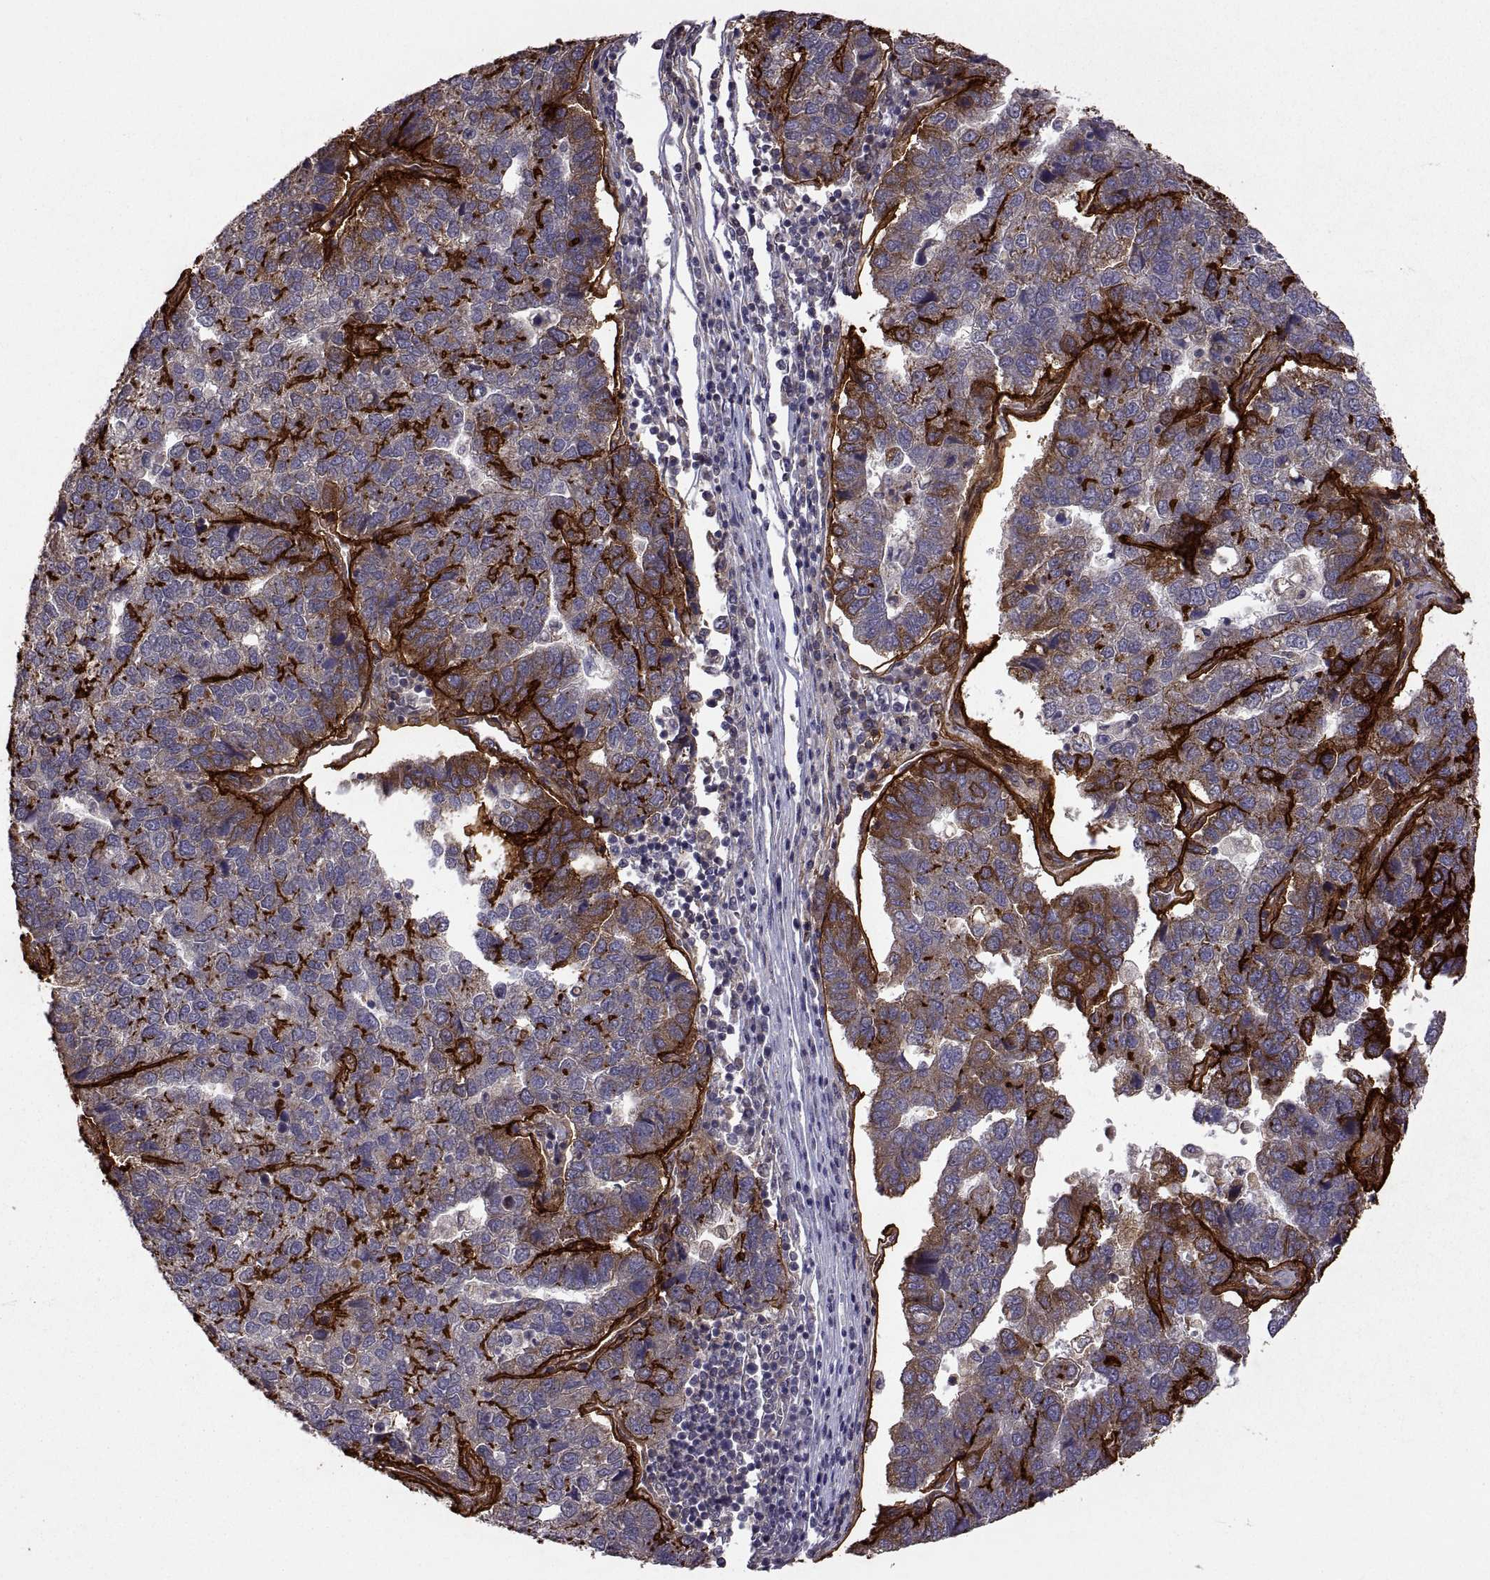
{"staining": {"intensity": "strong", "quantity": "<25%", "location": "cytoplasmic/membranous"}, "tissue": "pancreatic cancer", "cell_type": "Tumor cells", "image_type": "cancer", "snomed": [{"axis": "morphology", "description": "Adenocarcinoma, NOS"}, {"axis": "topography", "description": "Pancreas"}], "caption": "DAB immunohistochemical staining of pancreatic adenocarcinoma demonstrates strong cytoplasmic/membranous protein staining in about <25% of tumor cells. Using DAB (brown) and hematoxylin (blue) stains, captured at high magnification using brightfield microscopy.", "gene": "LAMA1", "patient": {"sex": "female", "age": 61}}